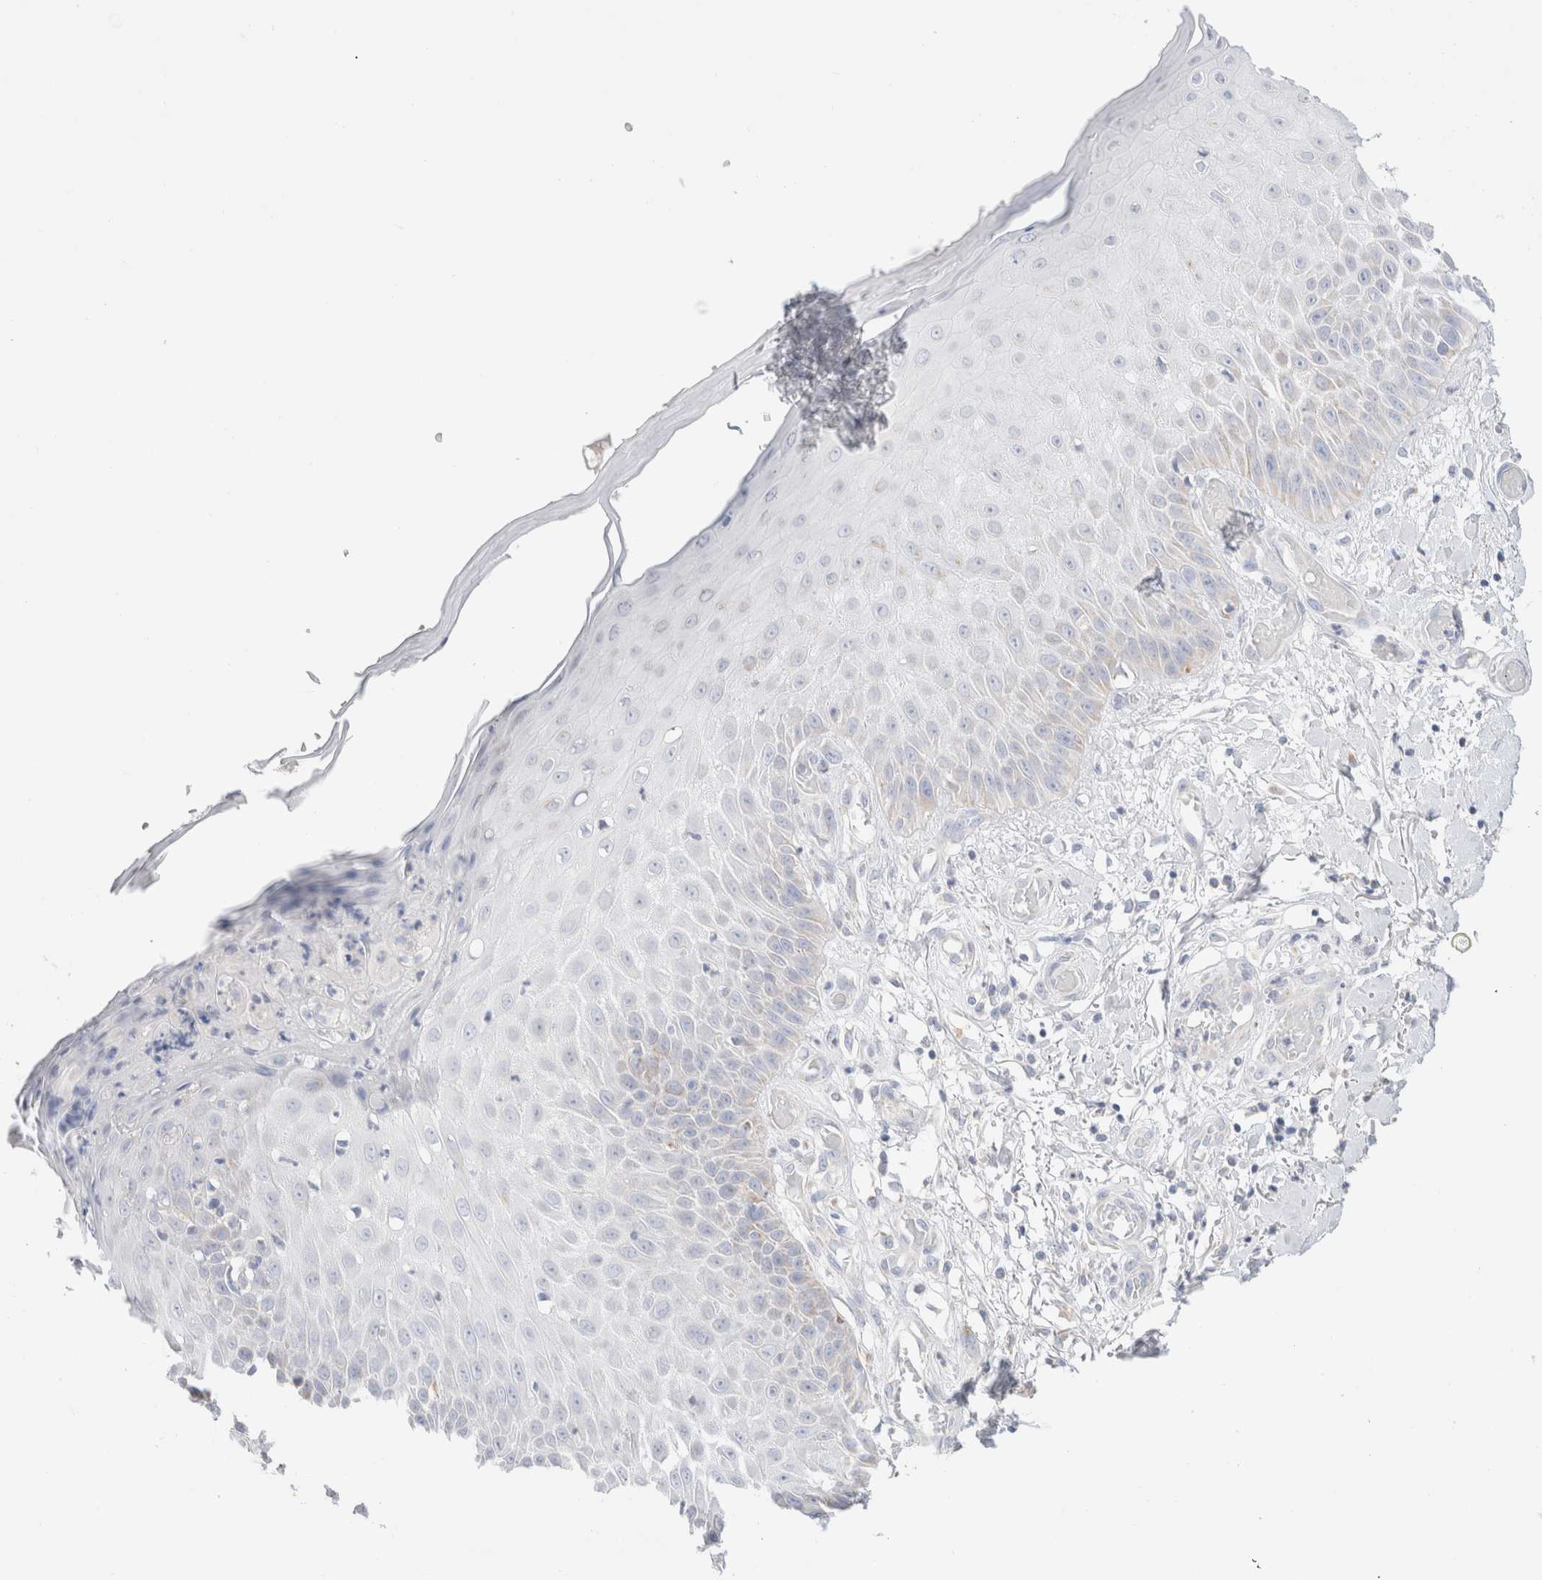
{"staining": {"intensity": "negative", "quantity": "none", "location": "none"}, "tissue": "skin", "cell_type": "Fibroblasts", "image_type": "normal", "snomed": [{"axis": "morphology", "description": "Normal tissue, NOS"}, {"axis": "morphology", "description": "Inflammation, NOS"}, {"axis": "topography", "description": "Skin"}], "caption": "IHC of normal skin reveals no positivity in fibroblasts.", "gene": "ATP6V1C1", "patient": {"sex": "female", "age": 44}}